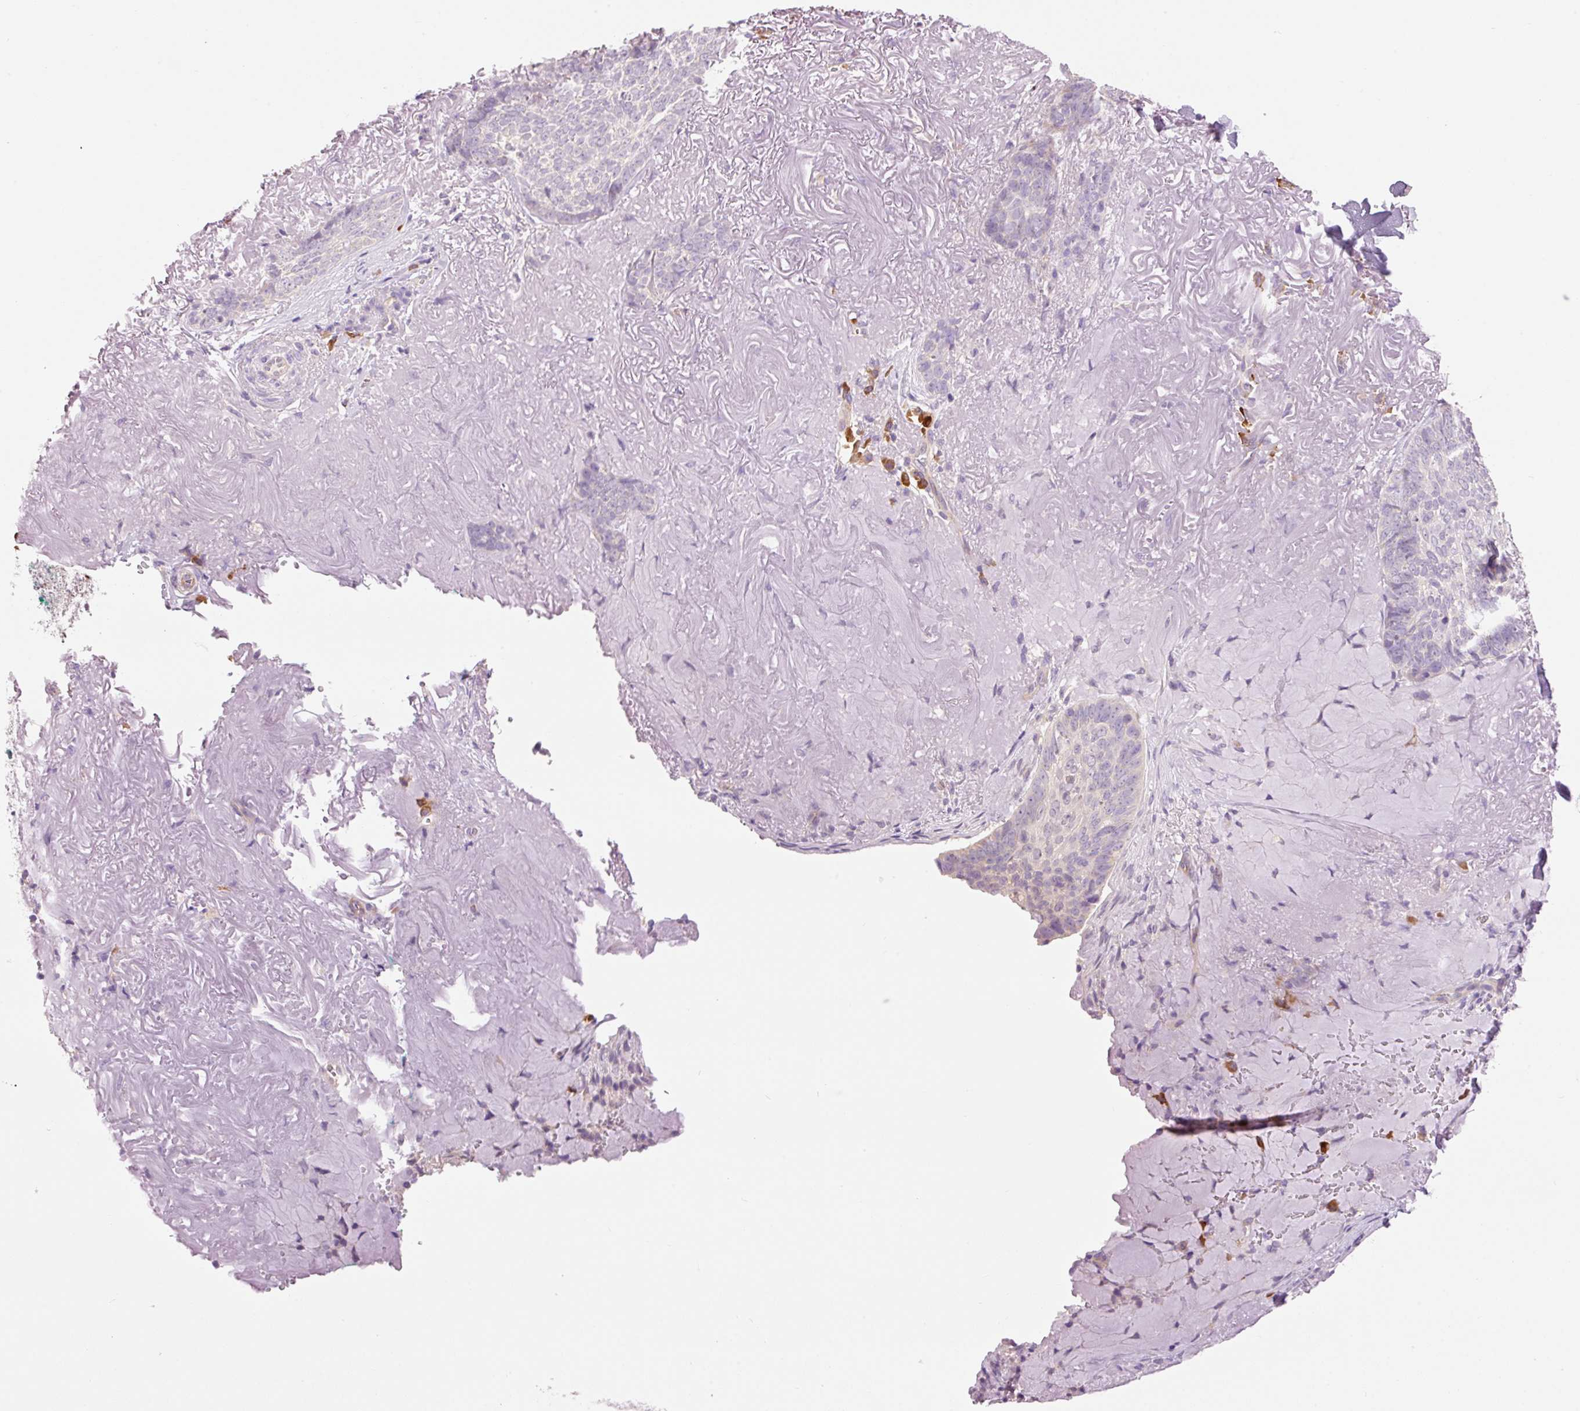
{"staining": {"intensity": "negative", "quantity": "none", "location": "none"}, "tissue": "skin cancer", "cell_type": "Tumor cells", "image_type": "cancer", "snomed": [{"axis": "morphology", "description": "Basal cell carcinoma"}, {"axis": "topography", "description": "Skin"}, {"axis": "topography", "description": "Skin of face"}], "caption": "This photomicrograph is of skin cancer (basal cell carcinoma) stained with IHC to label a protein in brown with the nuclei are counter-stained blue. There is no expression in tumor cells.", "gene": "PNPLA5", "patient": {"sex": "female", "age": 95}}